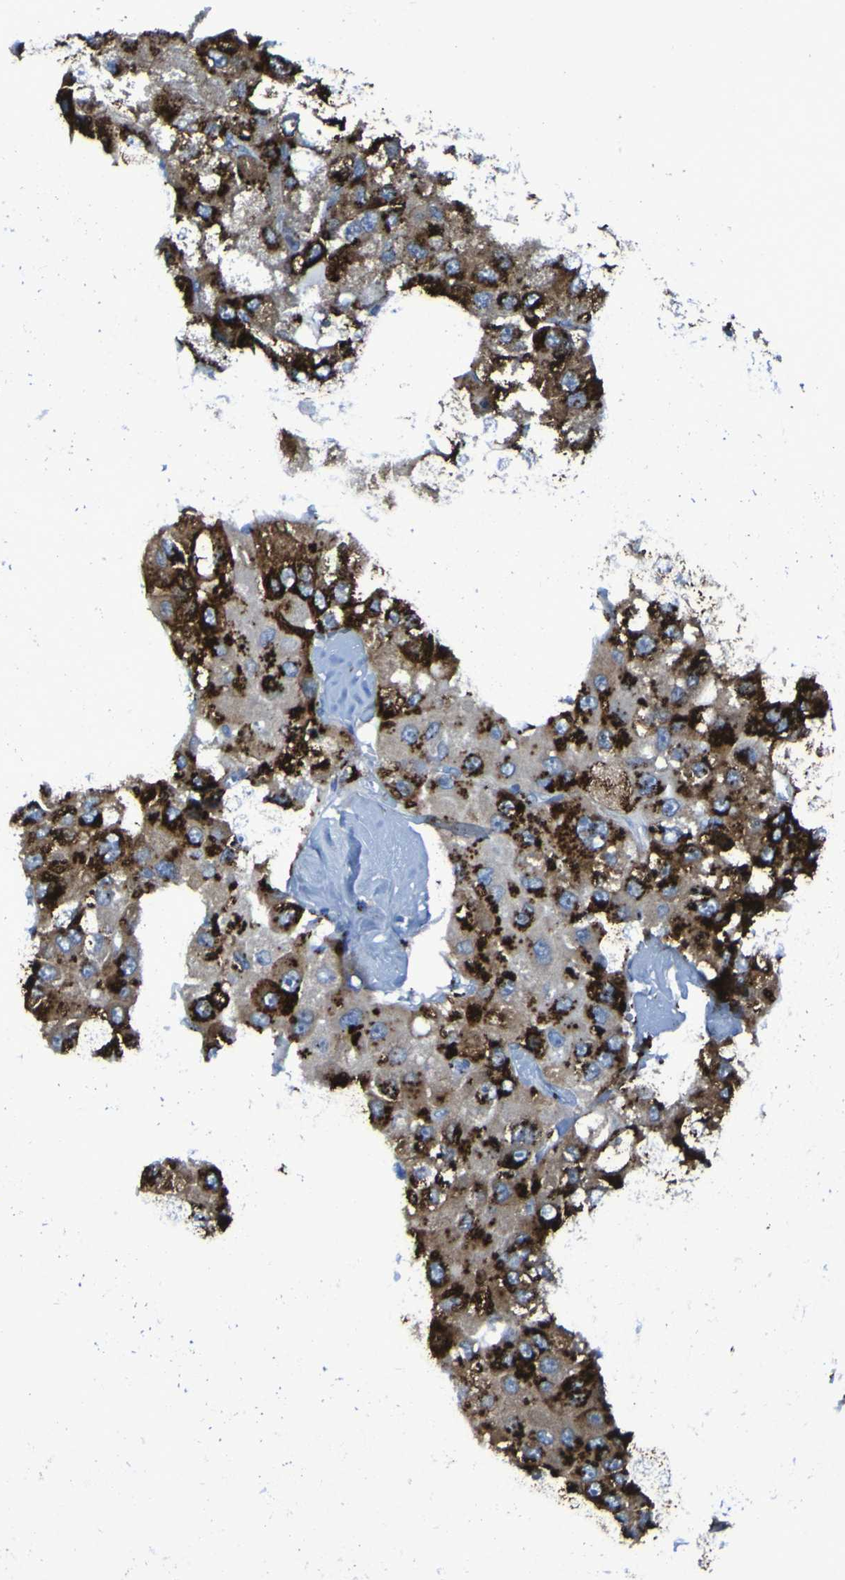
{"staining": {"intensity": "strong", "quantity": ">75%", "location": "cytoplasmic/membranous"}, "tissue": "liver cancer", "cell_type": "Tumor cells", "image_type": "cancer", "snomed": [{"axis": "morphology", "description": "Carcinoma, Hepatocellular, NOS"}, {"axis": "topography", "description": "Liver"}], "caption": "Approximately >75% of tumor cells in liver cancer display strong cytoplasmic/membranous protein positivity as visualized by brown immunohistochemical staining.", "gene": "GOLM1", "patient": {"sex": "male", "age": 80}}